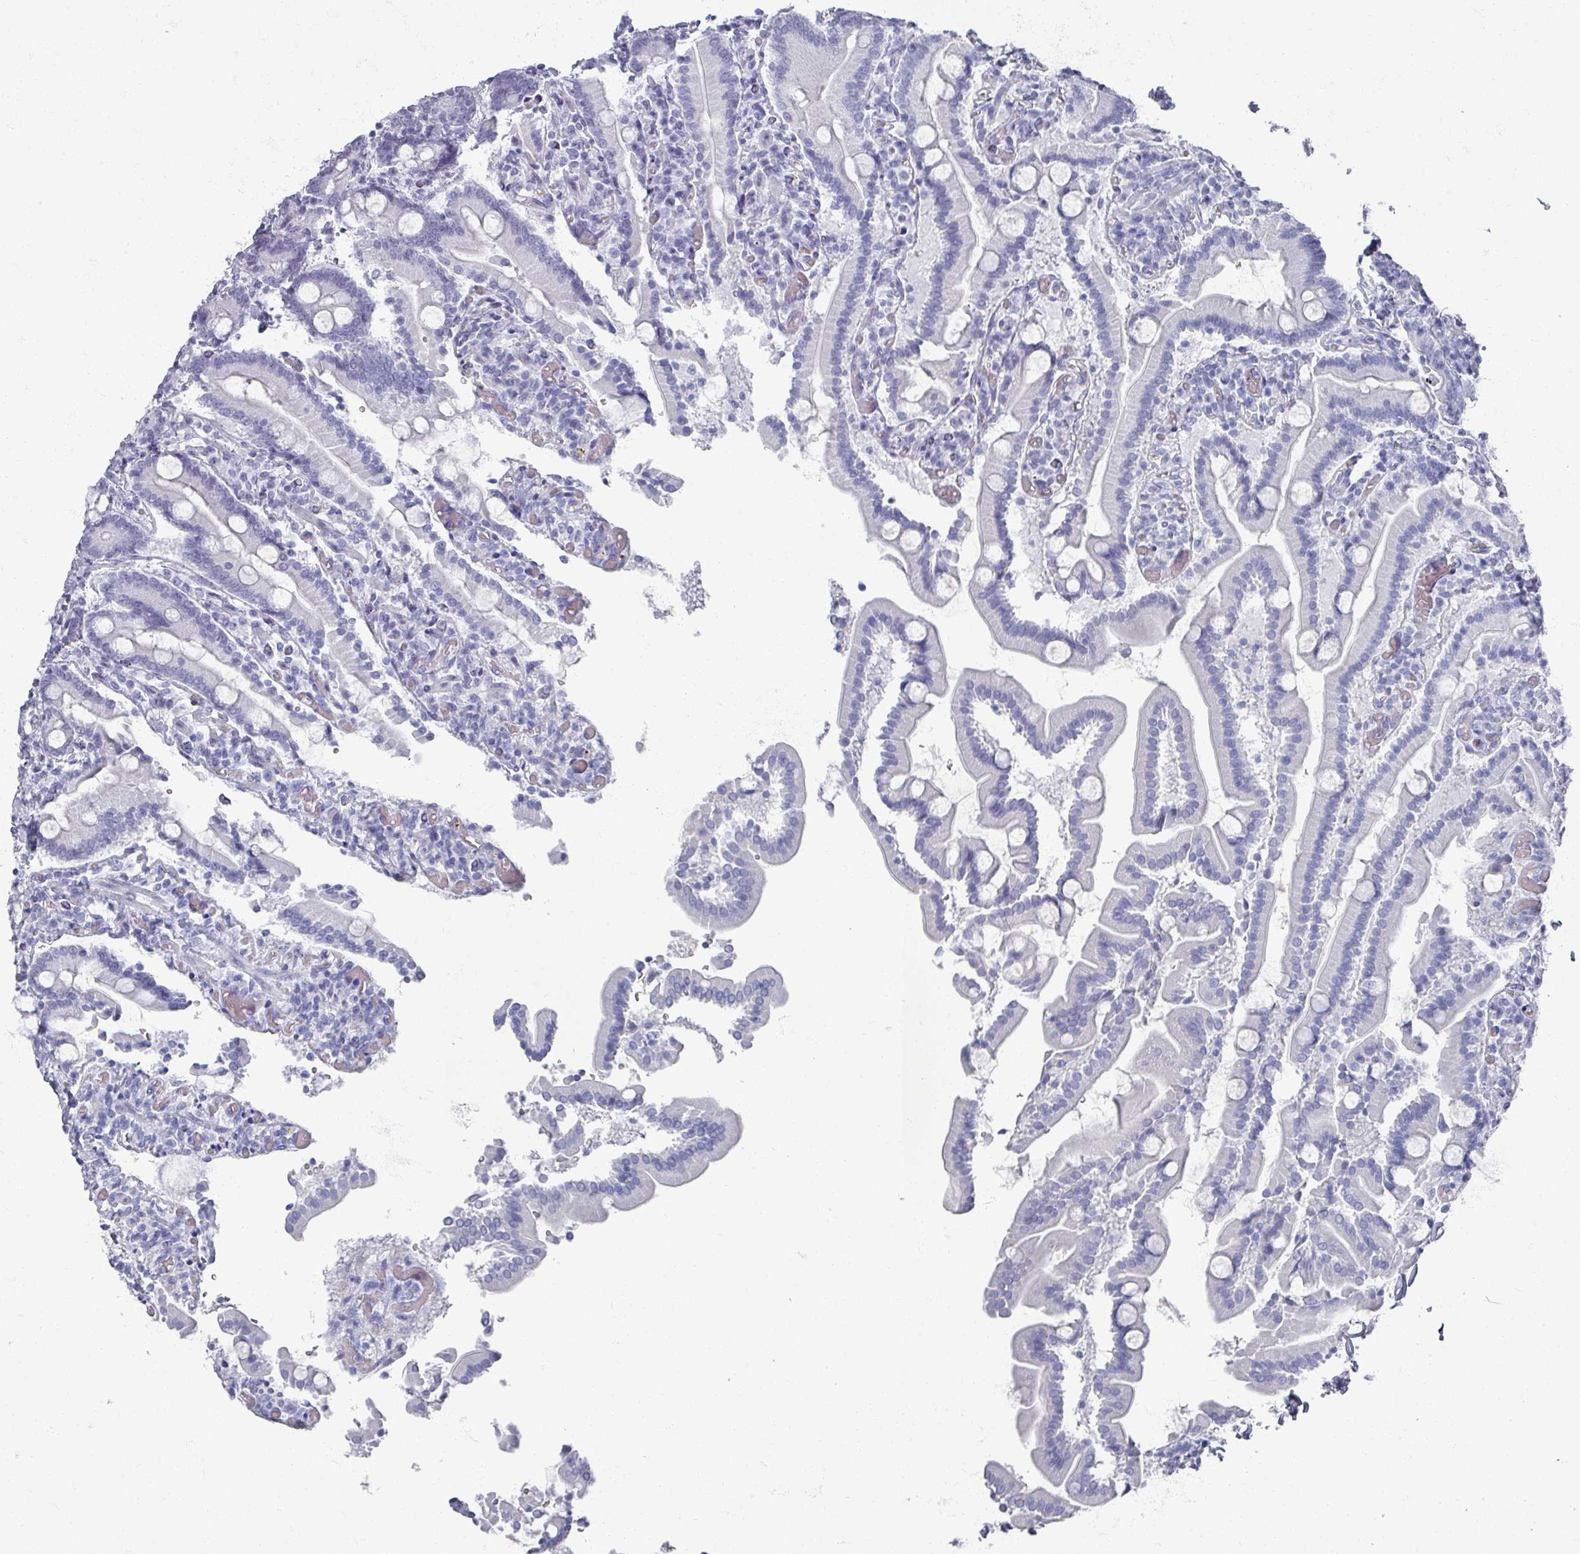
{"staining": {"intensity": "negative", "quantity": "none", "location": "none"}, "tissue": "duodenum", "cell_type": "Glandular cells", "image_type": "normal", "snomed": [{"axis": "morphology", "description": "Normal tissue, NOS"}, {"axis": "topography", "description": "Duodenum"}], "caption": "Immunohistochemistry (IHC) photomicrograph of normal duodenum stained for a protein (brown), which reveals no positivity in glandular cells.", "gene": "OMG", "patient": {"sex": "male", "age": 55}}